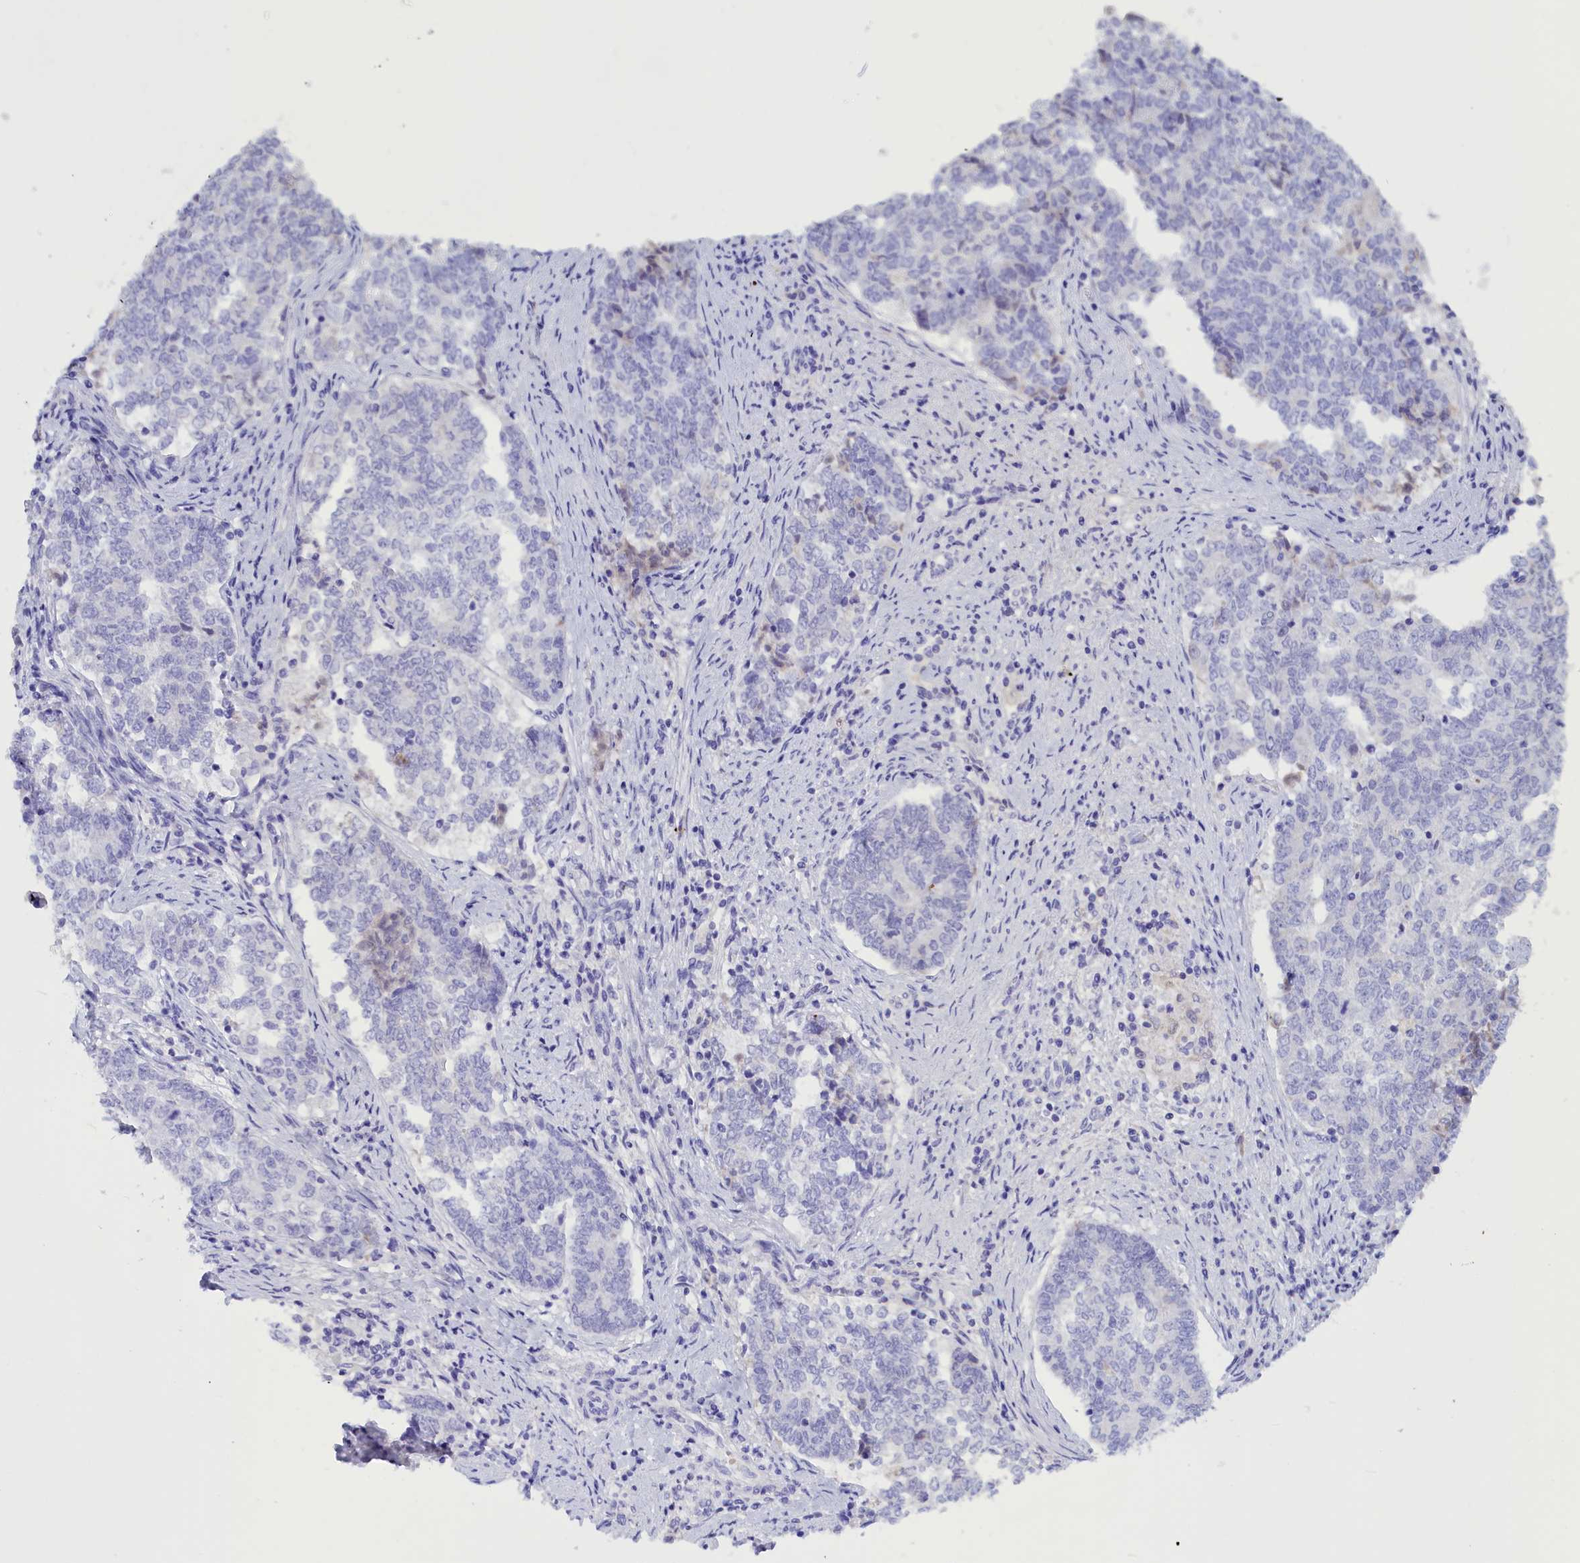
{"staining": {"intensity": "negative", "quantity": "none", "location": "none"}, "tissue": "endometrial cancer", "cell_type": "Tumor cells", "image_type": "cancer", "snomed": [{"axis": "morphology", "description": "Adenocarcinoma, NOS"}, {"axis": "topography", "description": "Endometrium"}], "caption": "The image demonstrates no staining of tumor cells in endometrial adenocarcinoma. (DAB IHC visualized using brightfield microscopy, high magnification).", "gene": "PROK2", "patient": {"sex": "female", "age": 80}}